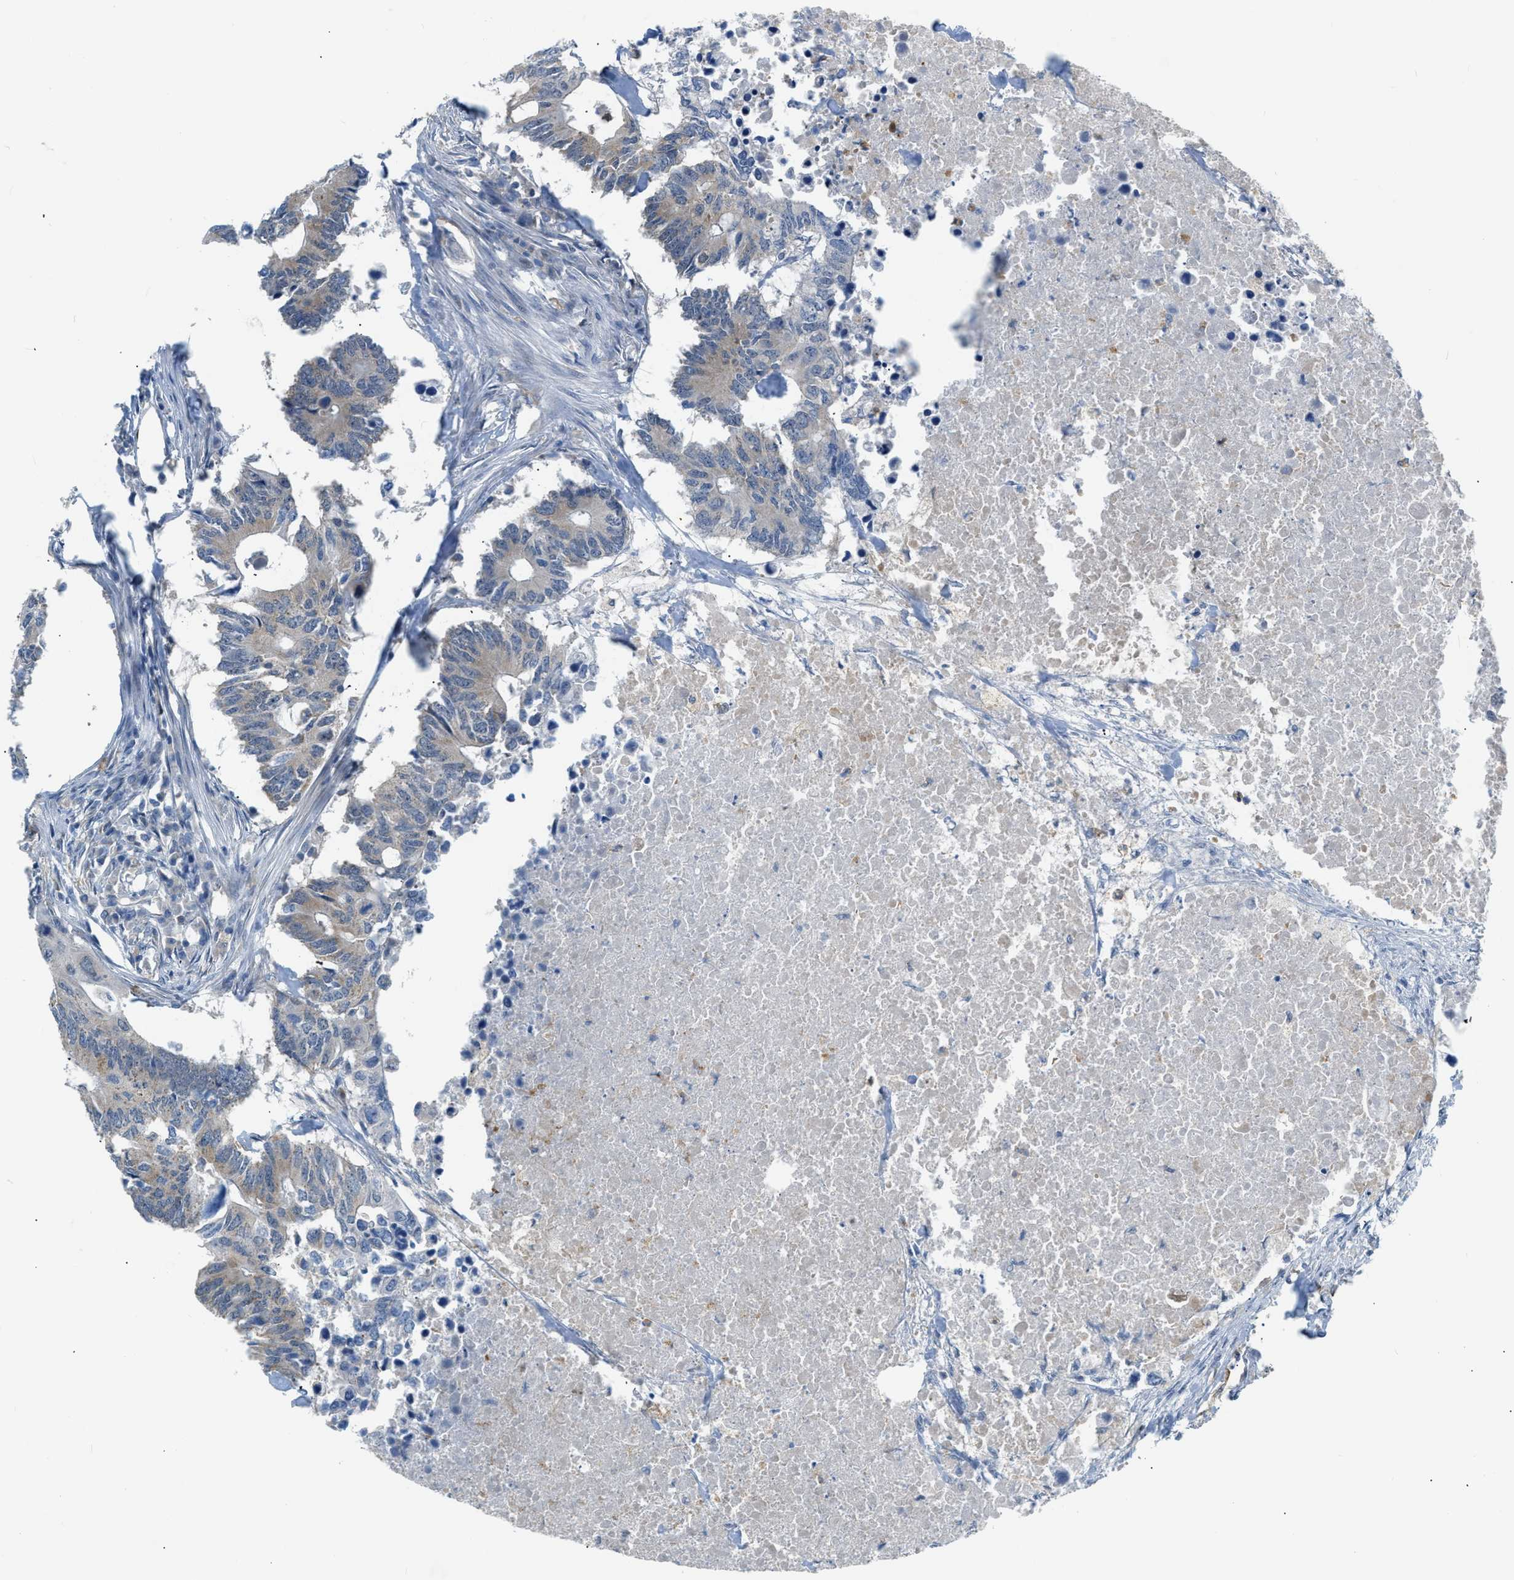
{"staining": {"intensity": "weak", "quantity": ">75%", "location": "cytoplasmic/membranous"}, "tissue": "colorectal cancer", "cell_type": "Tumor cells", "image_type": "cancer", "snomed": [{"axis": "morphology", "description": "Adenocarcinoma, NOS"}, {"axis": "topography", "description": "Colon"}], "caption": "A histopathology image of human colorectal cancer (adenocarcinoma) stained for a protein demonstrates weak cytoplasmic/membranous brown staining in tumor cells. (brown staining indicates protein expression, while blue staining denotes nuclei).", "gene": "ZNF408", "patient": {"sex": "male", "age": 71}}